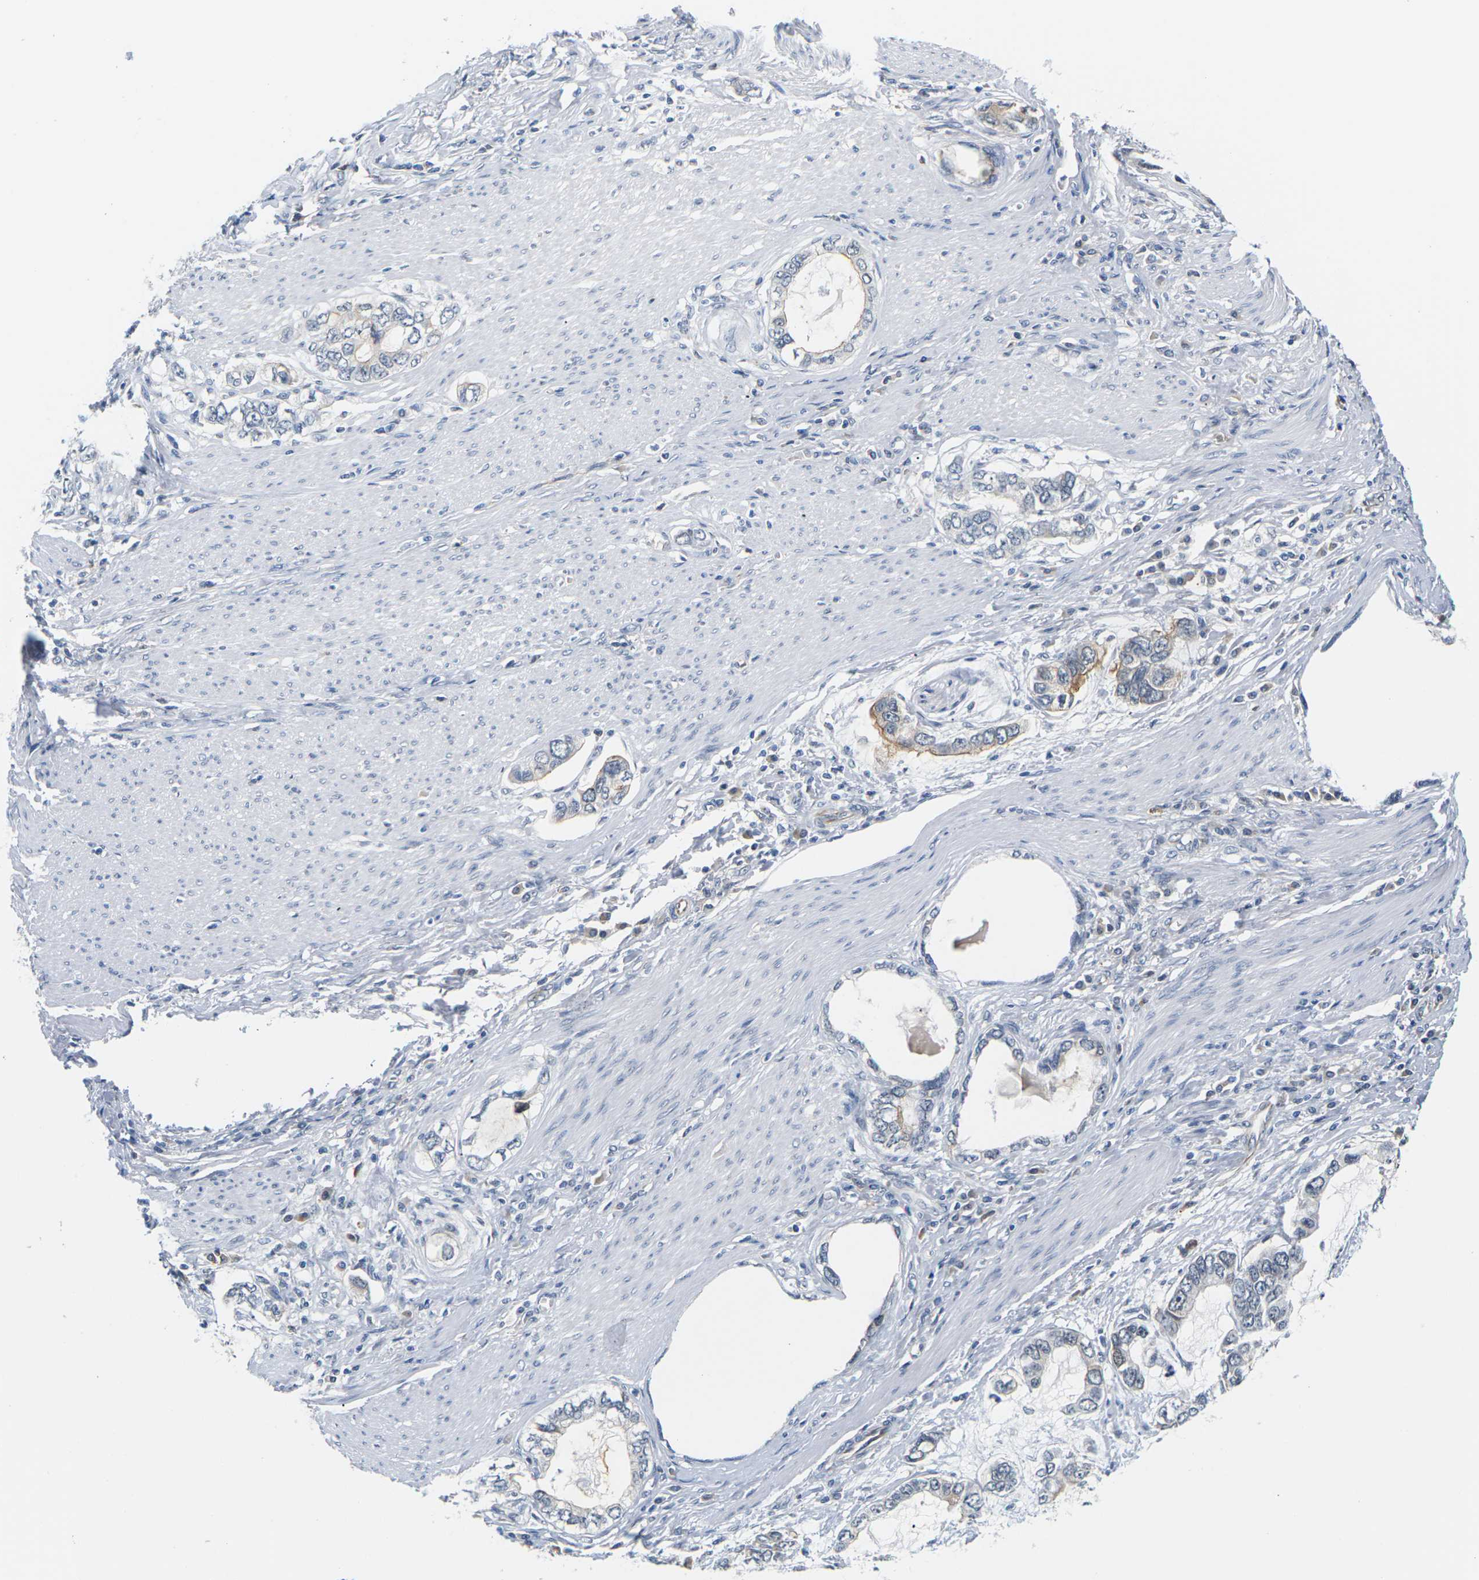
{"staining": {"intensity": "moderate", "quantity": "25%-75%", "location": "cytoplasmic/membranous,nuclear"}, "tissue": "stomach cancer", "cell_type": "Tumor cells", "image_type": "cancer", "snomed": [{"axis": "morphology", "description": "Adenocarcinoma, NOS"}, {"axis": "topography", "description": "Stomach, lower"}], "caption": "This image demonstrates immunohistochemistry (IHC) staining of human adenocarcinoma (stomach), with medium moderate cytoplasmic/membranous and nuclear expression in about 25%-75% of tumor cells.", "gene": "PKP2", "patient": {"sex": "female", "age": 93}}